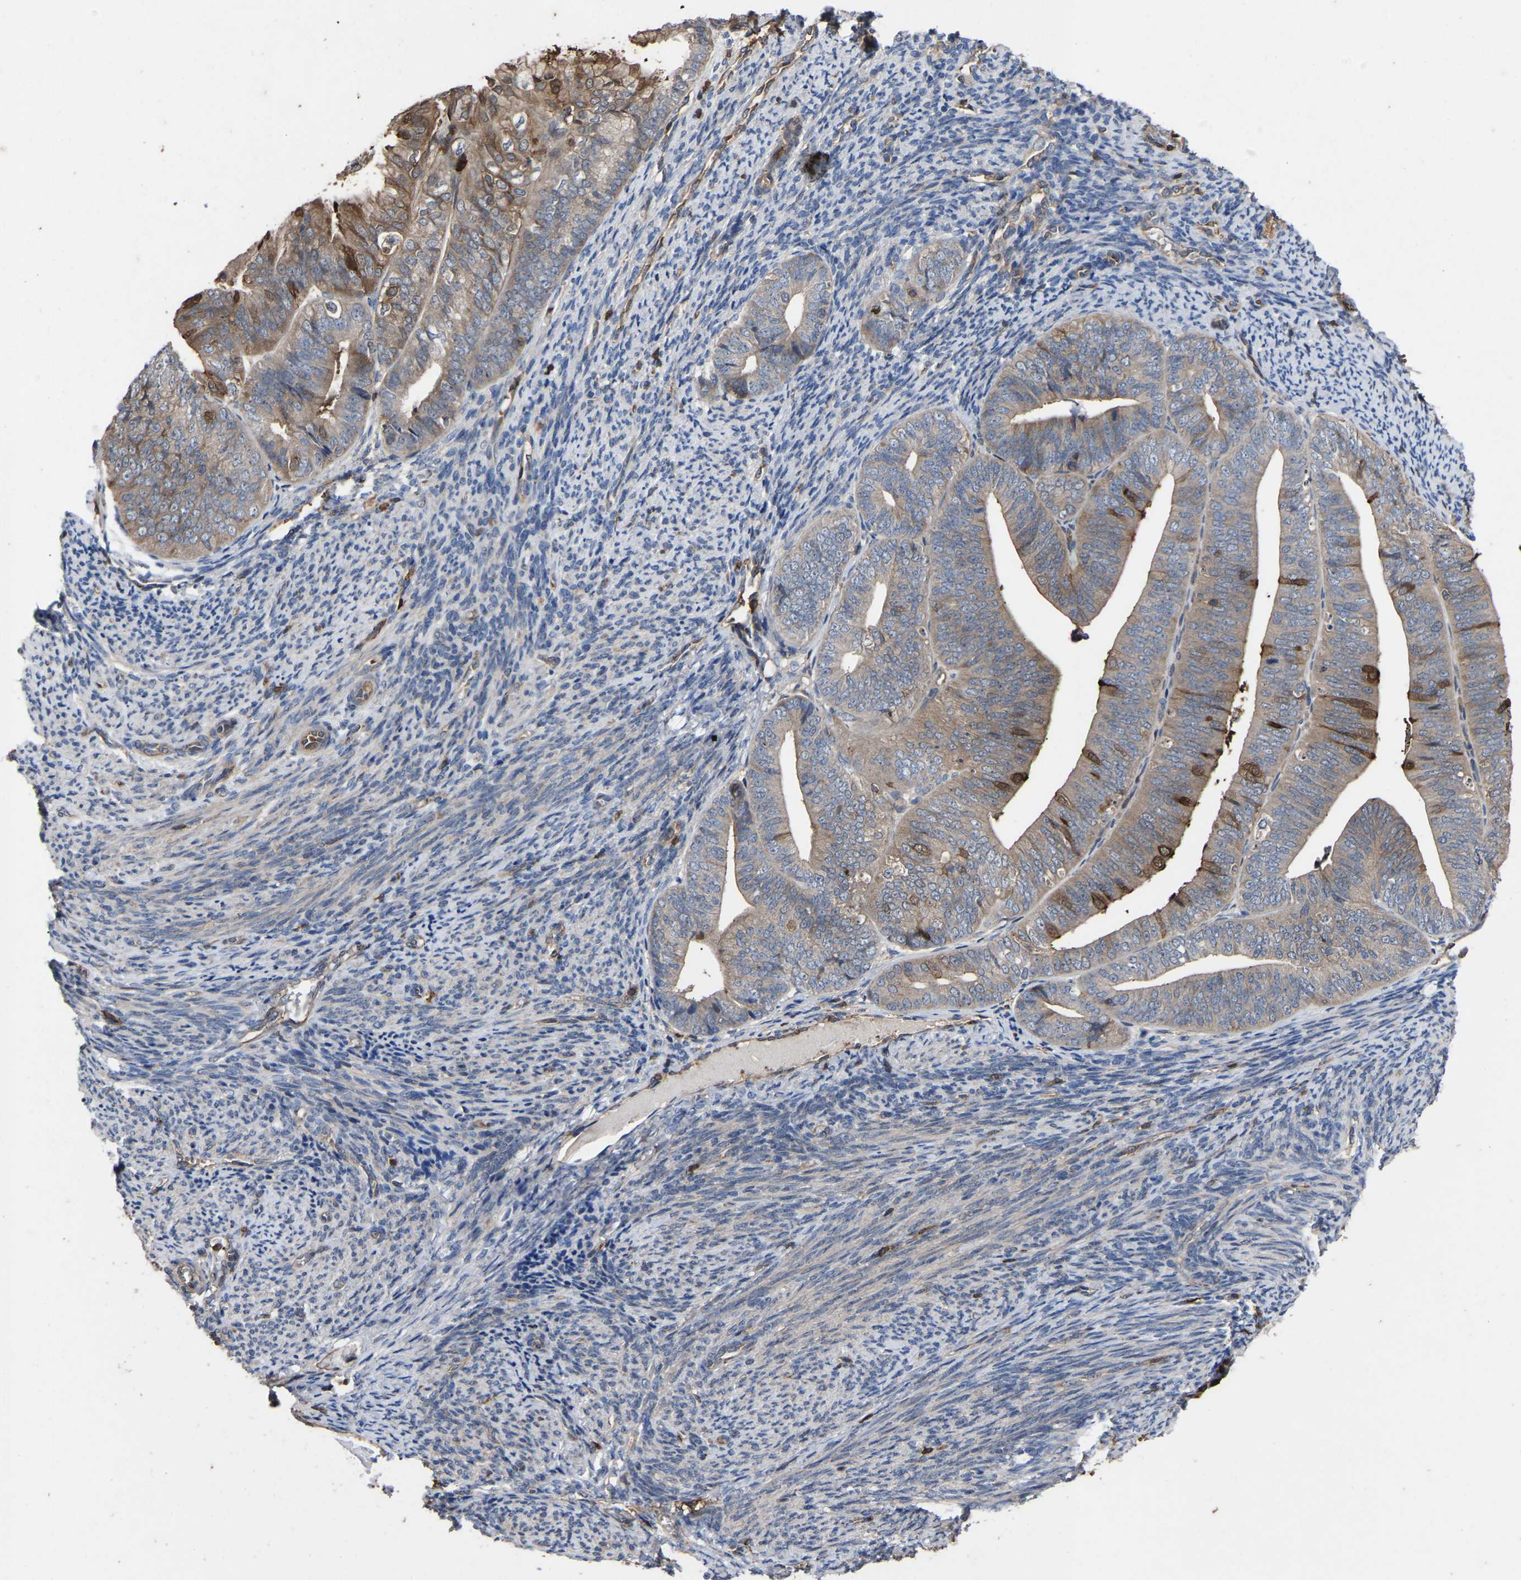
{"staining": {"intensity": "moderate", "quantity": "25%-75%", "location": "cytoplasmic/membranous"}, "tissue": "endometrial cancer", "cell_type": "Tumor cells", "image_type": "cancer", "snomed": [{"axis": "morphology", "description": "Adenocarcinoma, NOS"}, {"axis": "topography", "description": "Endometrium"}], "caption": "Immunohistochemical staining of endometrial cancer (adenocarcinoma) exhibits medium levels of moderate cytoplasmic/membranous expression in about 25%-75% of tumor cells.", "gene": "CIT", "patient": {"sex": "female", "age": 63}}